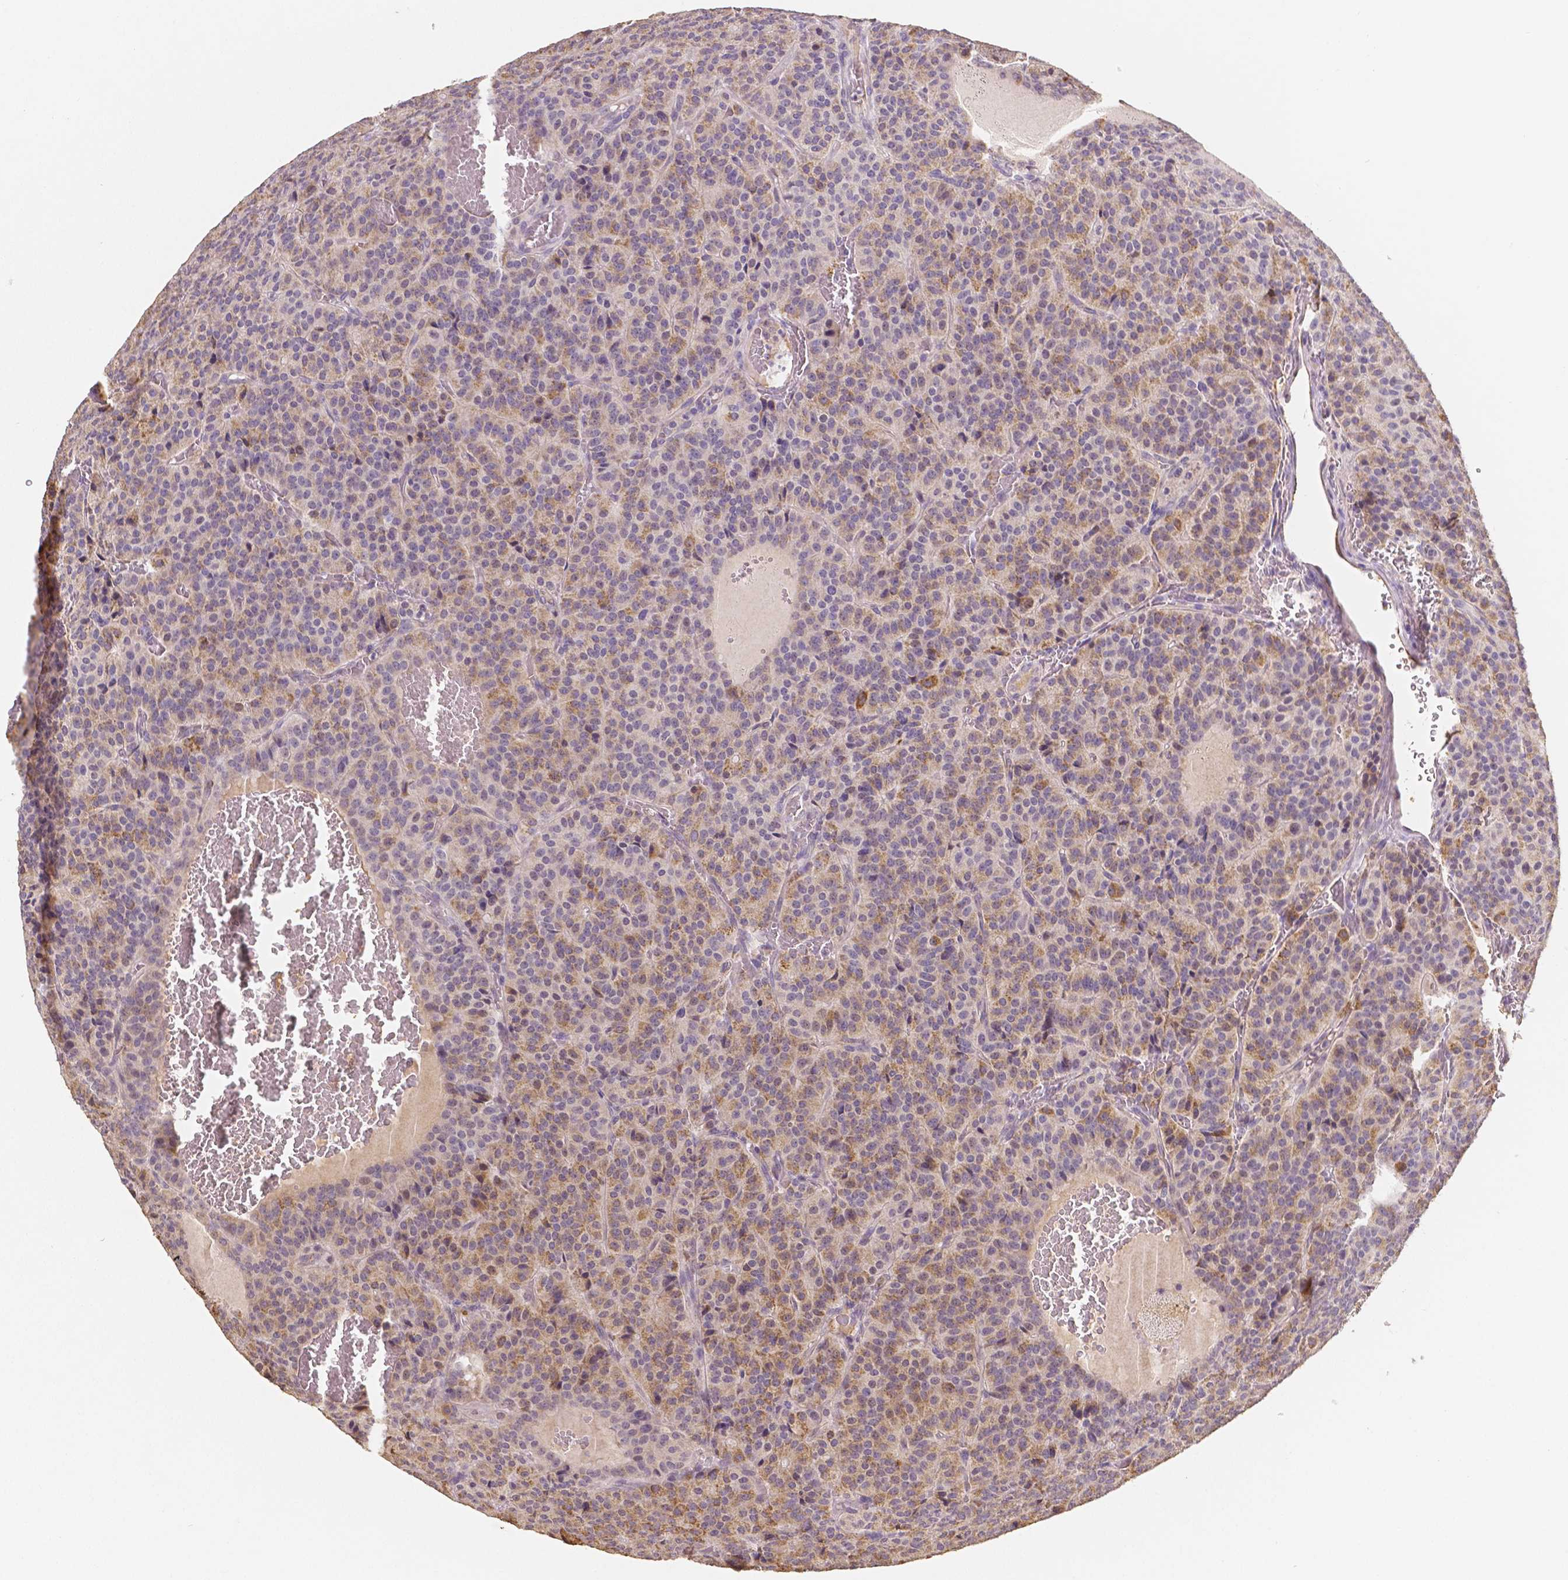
{"staining": {"intensity": "weak", "quantity": "25%-75%", "location": "cytoplasmic/membranous"}, "tissue": "carcinoid", "cell_type": "Tumor cells", "image_type": "cancer", "snomed": [{"axis": "morphology", "description": "Carcinoid, malignant, NOS"}, {"axis": "topography", "description": "Lung"}], "caption": "The immunohistochemical stain highlights weak cytoplasmic/membranous expression in tumor cells of malignant carcinoid tissue.", "gene": "ELAVL2", "patient": {"sex": "male", "age": 70}}